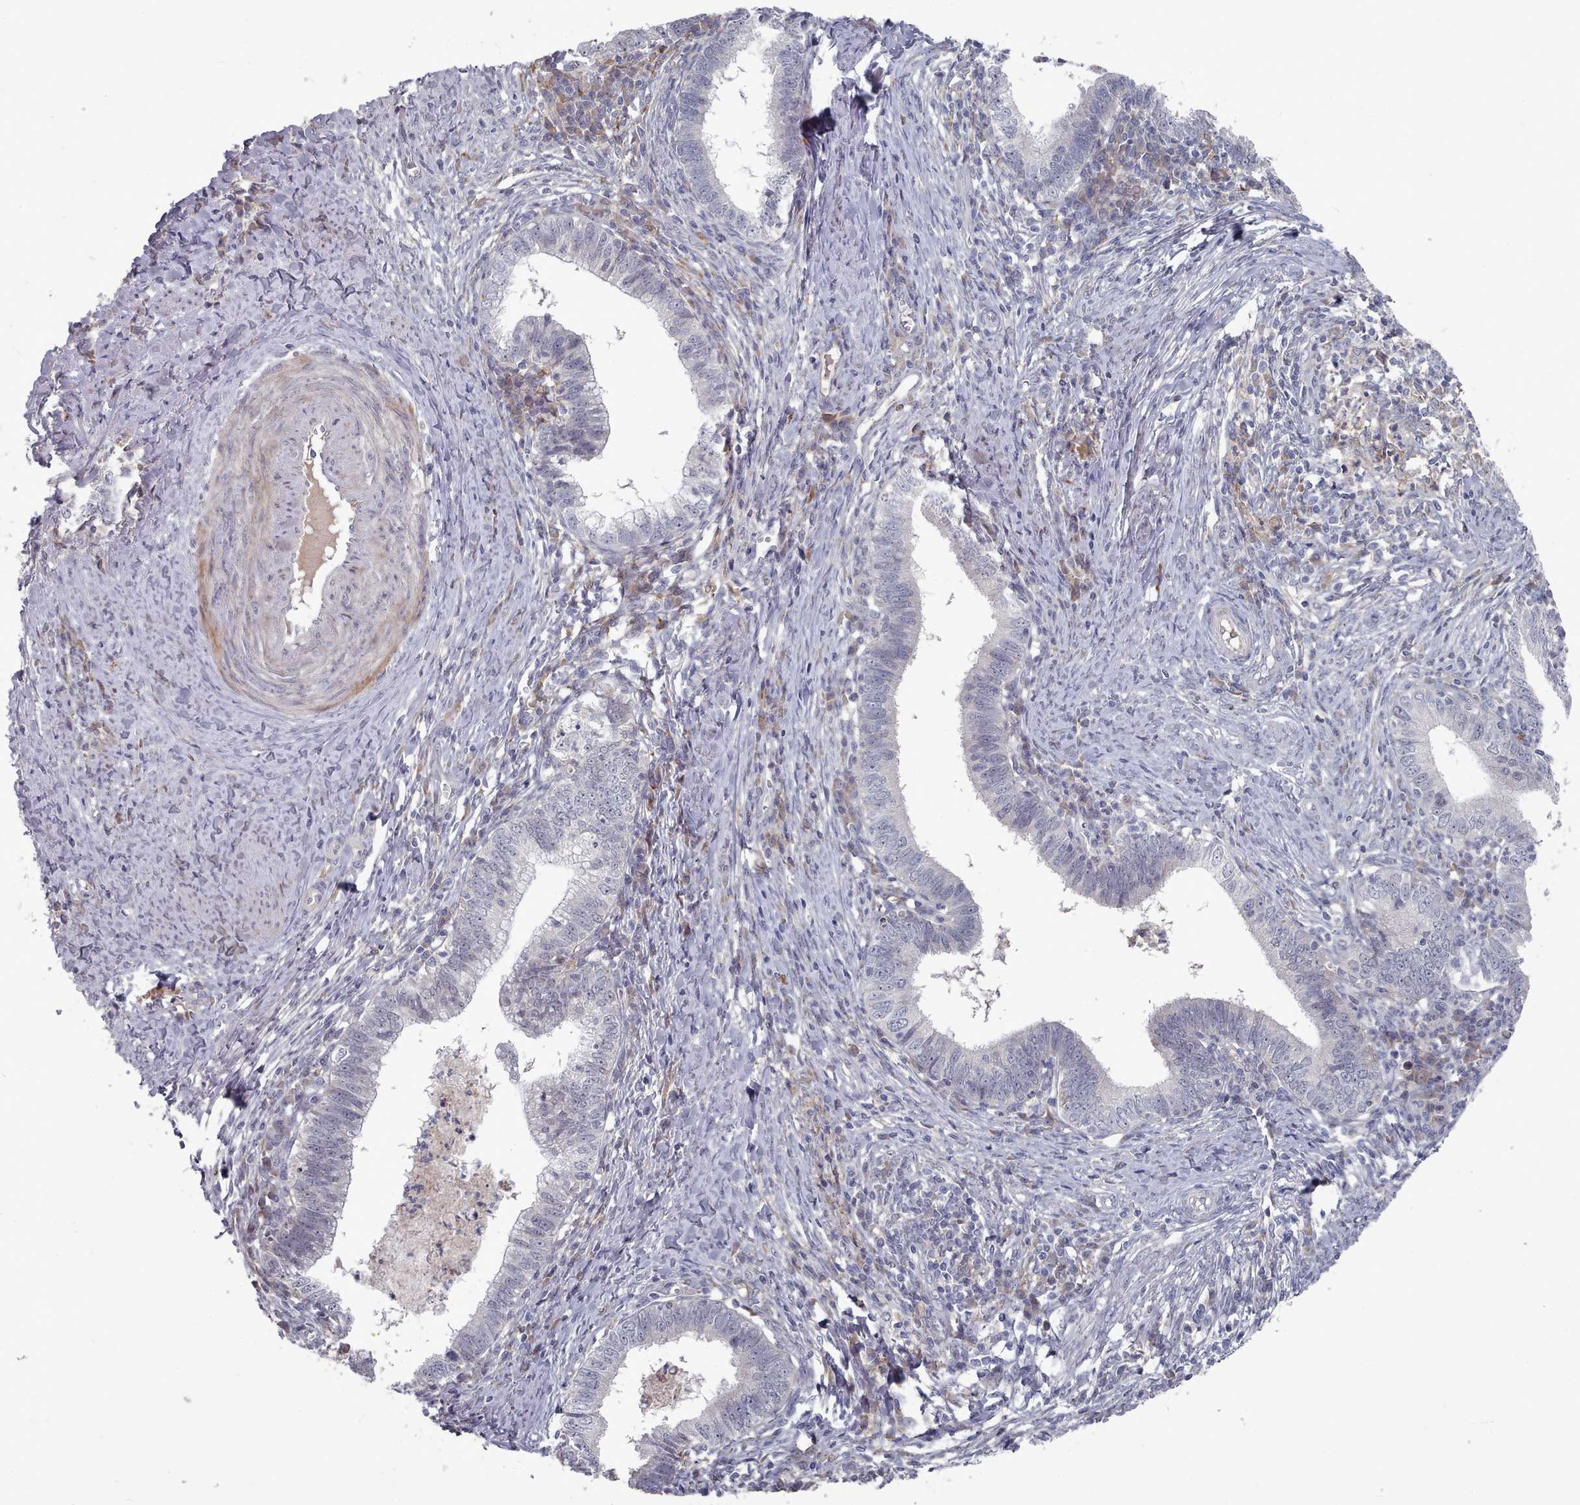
{"staining": {"intensity": "negative", "quantity": "none", "location": "none"}, "tissue": "cervical cancer", "cell_type": "Tumor cells", "image_type": "cancer", "snomed": [{"axis": "morphology", "description": "Adenocarcinoma, NOS"}, {"axis": "topography", "description": "Cervix"}], "caption": "The immunohistochemistry (IHC) micrograph has no significant staining in tumor cells of cervical adenocarcinoma tissue. Brightfield microscopy of IHC stained with DAB (brown) and hematoxylin (blue), captured at high magnification.", "gene": "COL8A2", "patient": {"sex": "female", "age": 36}}